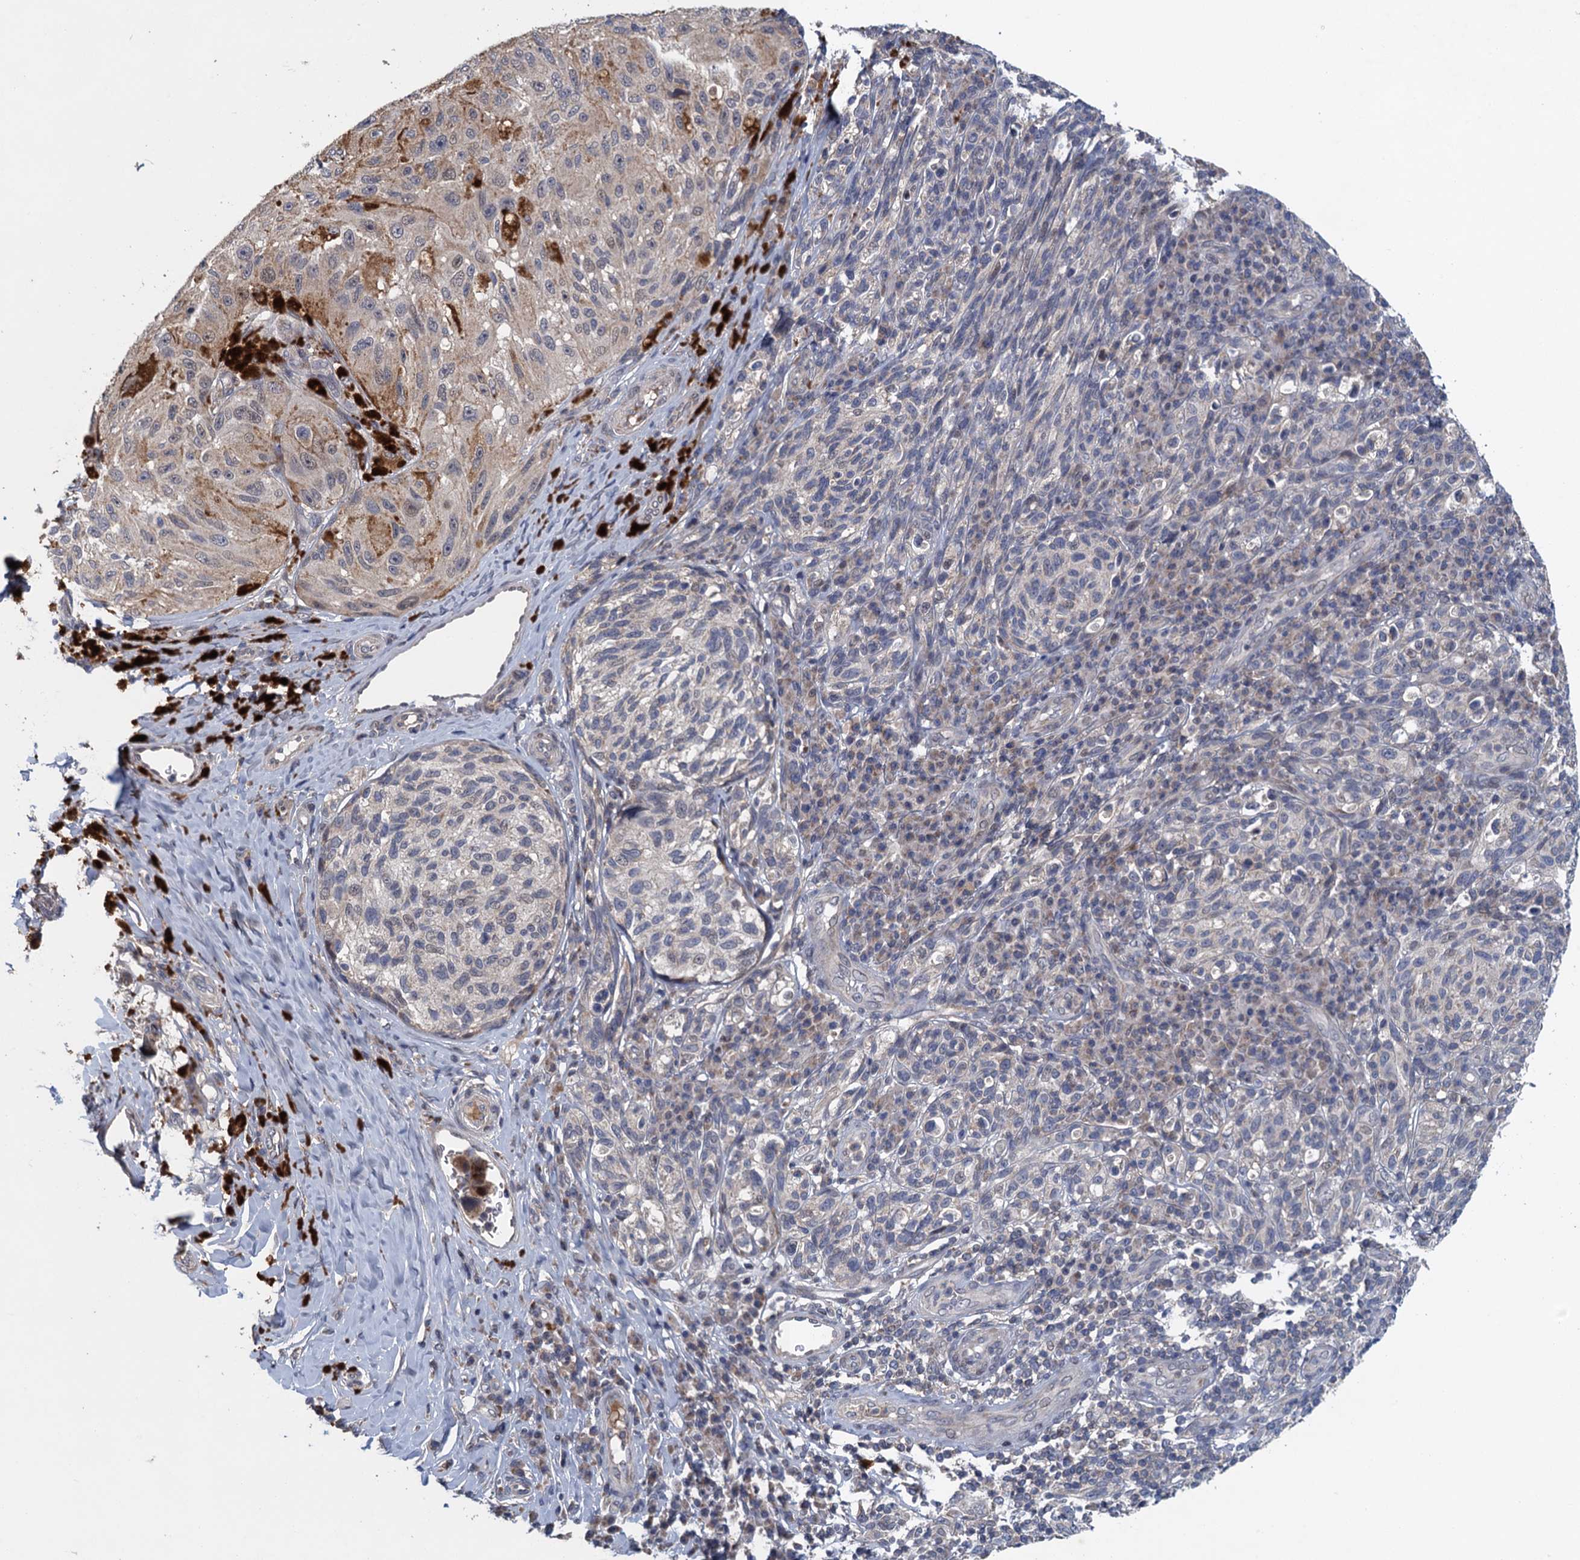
{"staining": {"intensity": "negative", "quantity": "none", "location": "none"}, "tissue": "melanoma", "cell_type": "Tumor cells", "image_type": "cancer", "snomed": [{"axis": "morphology", "description": "Malignant melanoma, NOS"}, {"axis": "topography", "description": "Skin"}], "caption": "The photomicrograph shows no significant expression in tumor cells of melanoma.", "gene": "MDM1", "patient": {"sex": "female", "age": 73}}